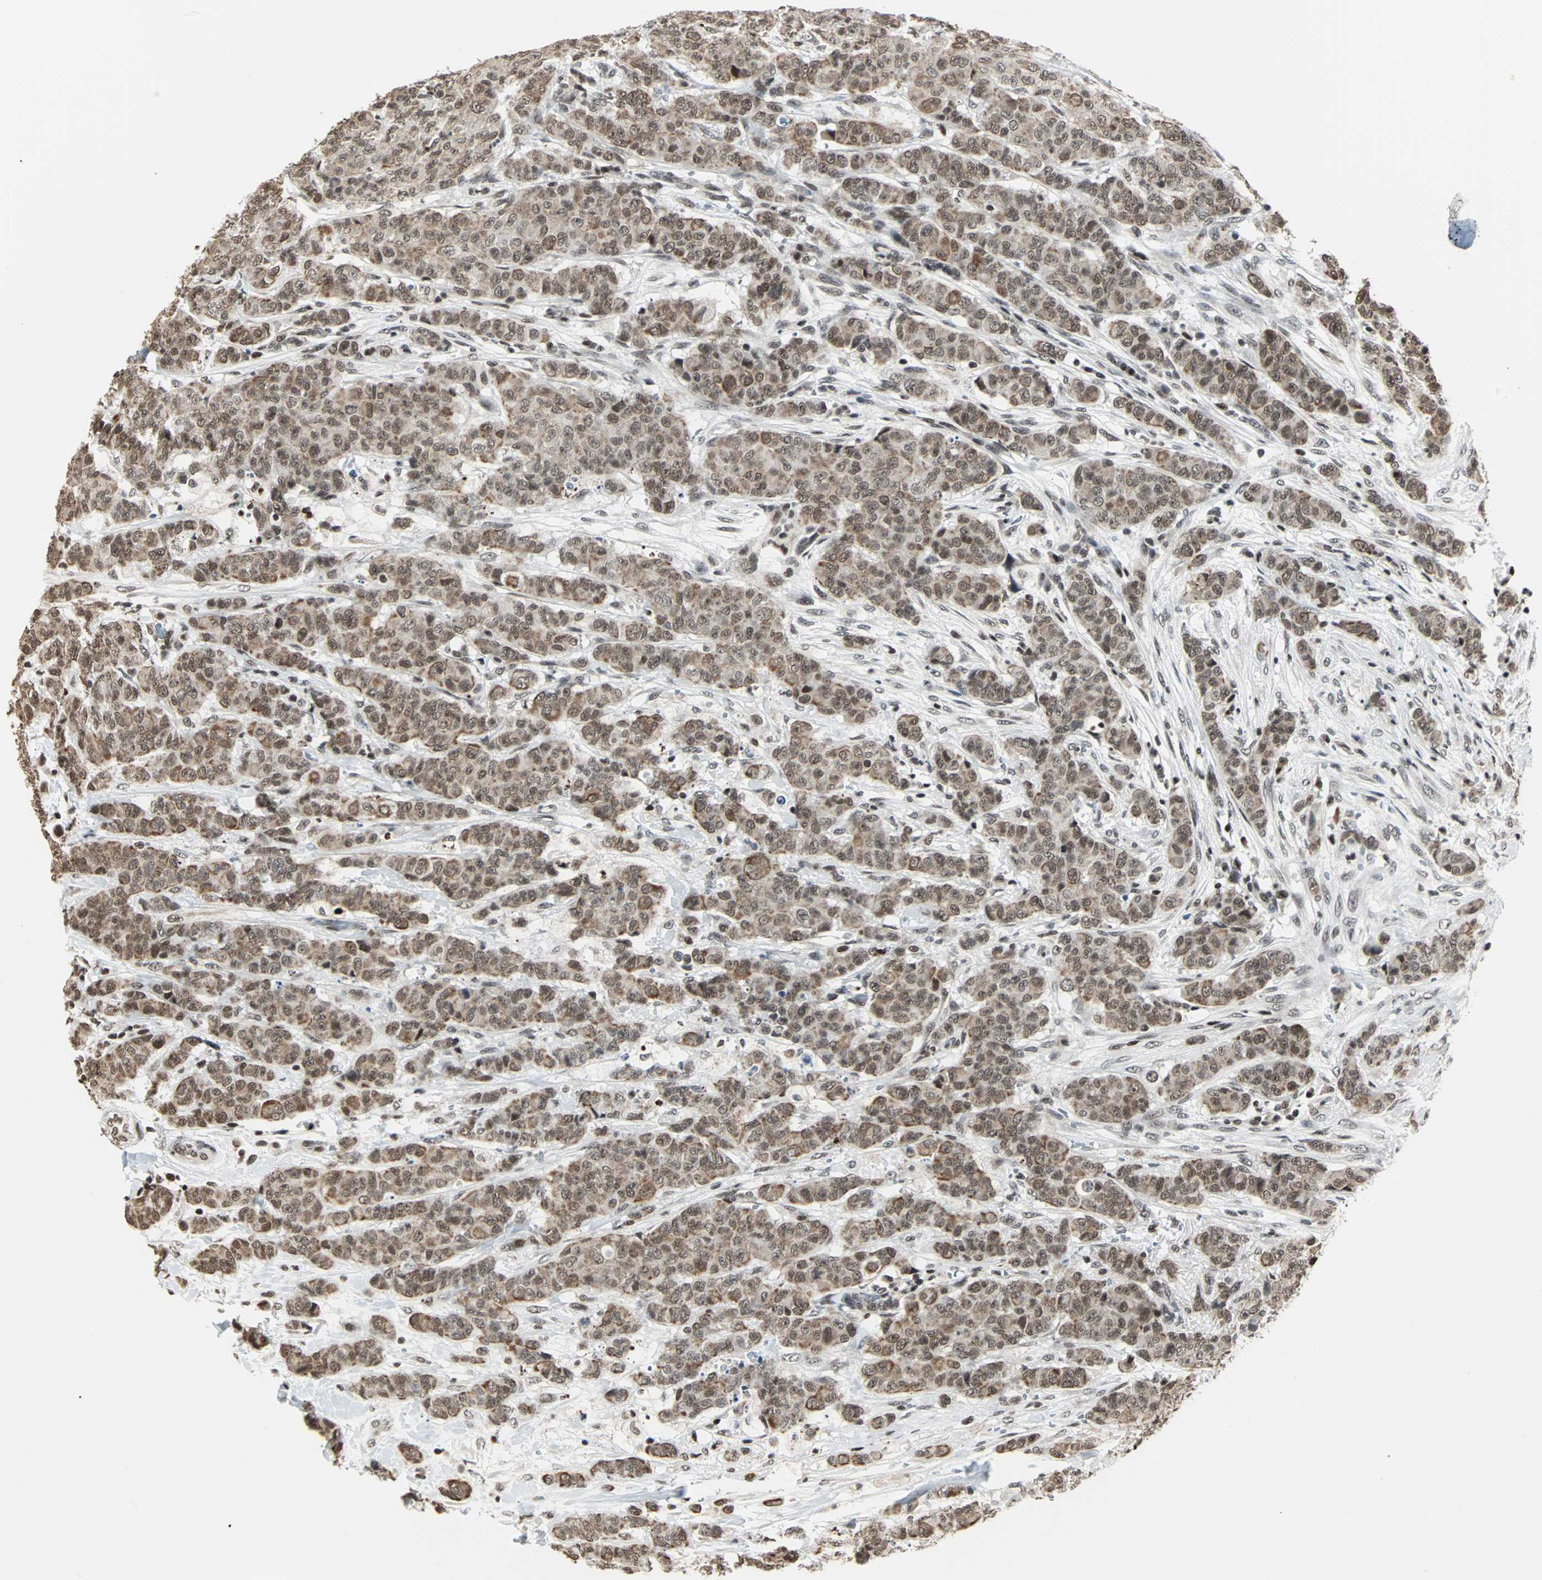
{"staining": {"intensity": "moderate", "quantity": ">75%", "location": "cytoplasmic/membranous,nuclear"}, "tissue": "breast cancer", "cell_type": "Tumor cells", "image_type": "cancer", "snomed": [{"axis": "morphology", "description": "Duct carcinoma"}, {"axis": "topography", "description": "Breast"}], "caption": "The photomicrograph displays a brown stain indicating the presence of a protein in the cytoplasmic/membranous and nuclear of tumor cells in breast cancer (infiltrating ductal carcinoma).", "gene": "TERF2IP", "patient": {"sex": "female", "age": 40}}